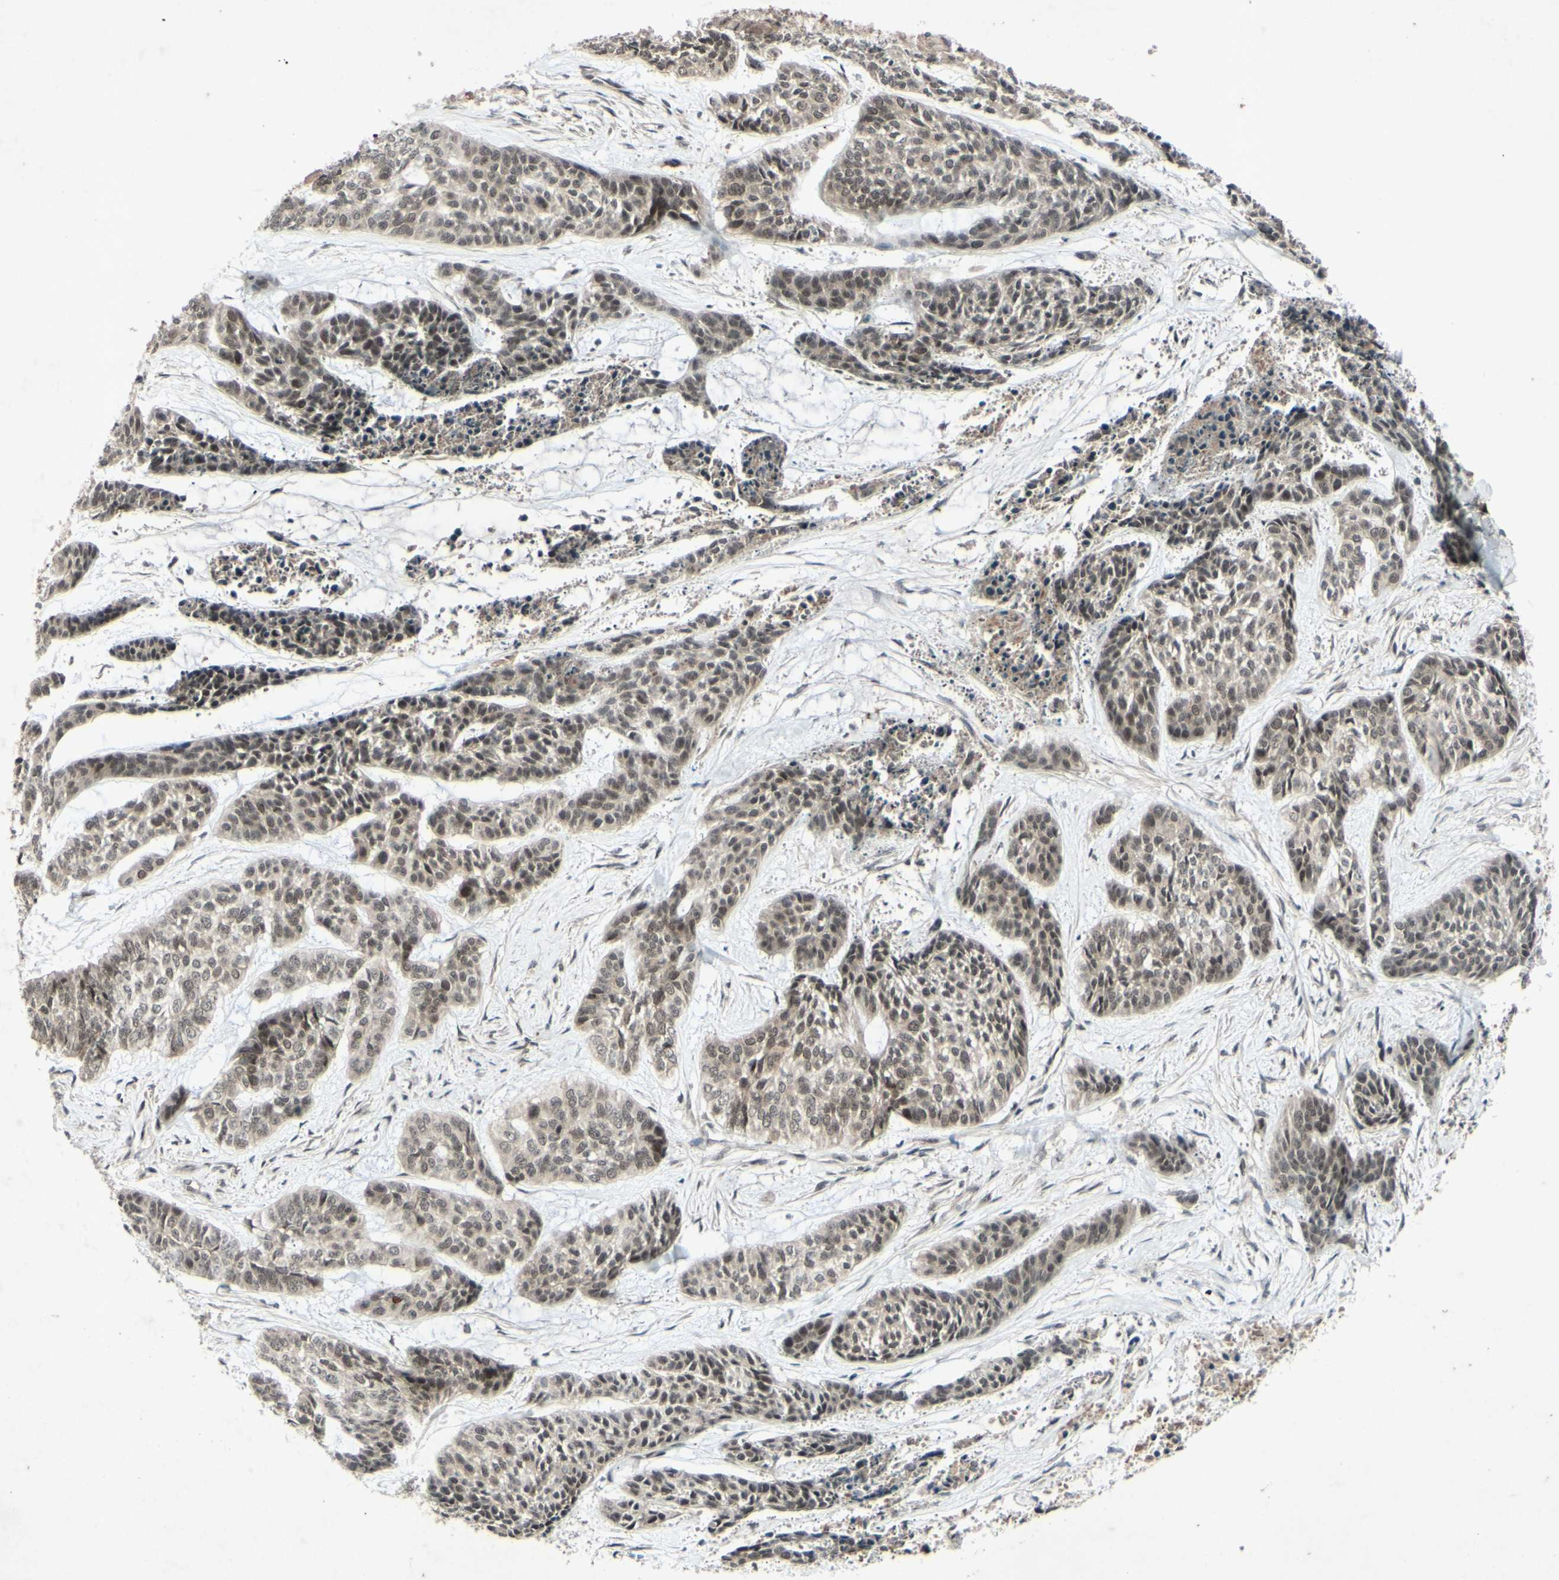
{"staining": {"intensity": "weak", "quantity": ">75%", "location": "nuclear"}, "tissue": "skin cancer", "cell_type": "Tumor cells", "image_type": "cancer", "snomed": [{"axis": "morphology", "description": "Basal cell carcinoma"}, {"axis": "topography", "description": "Skin"}], "caption": "Protein analysis of skin cancer (basal cell carcinoma) tissue shows weak nuclear staining in about >75% of tumor cells.", "gene": "SNW1", "patient": {"sex": "female", "age": 64}}